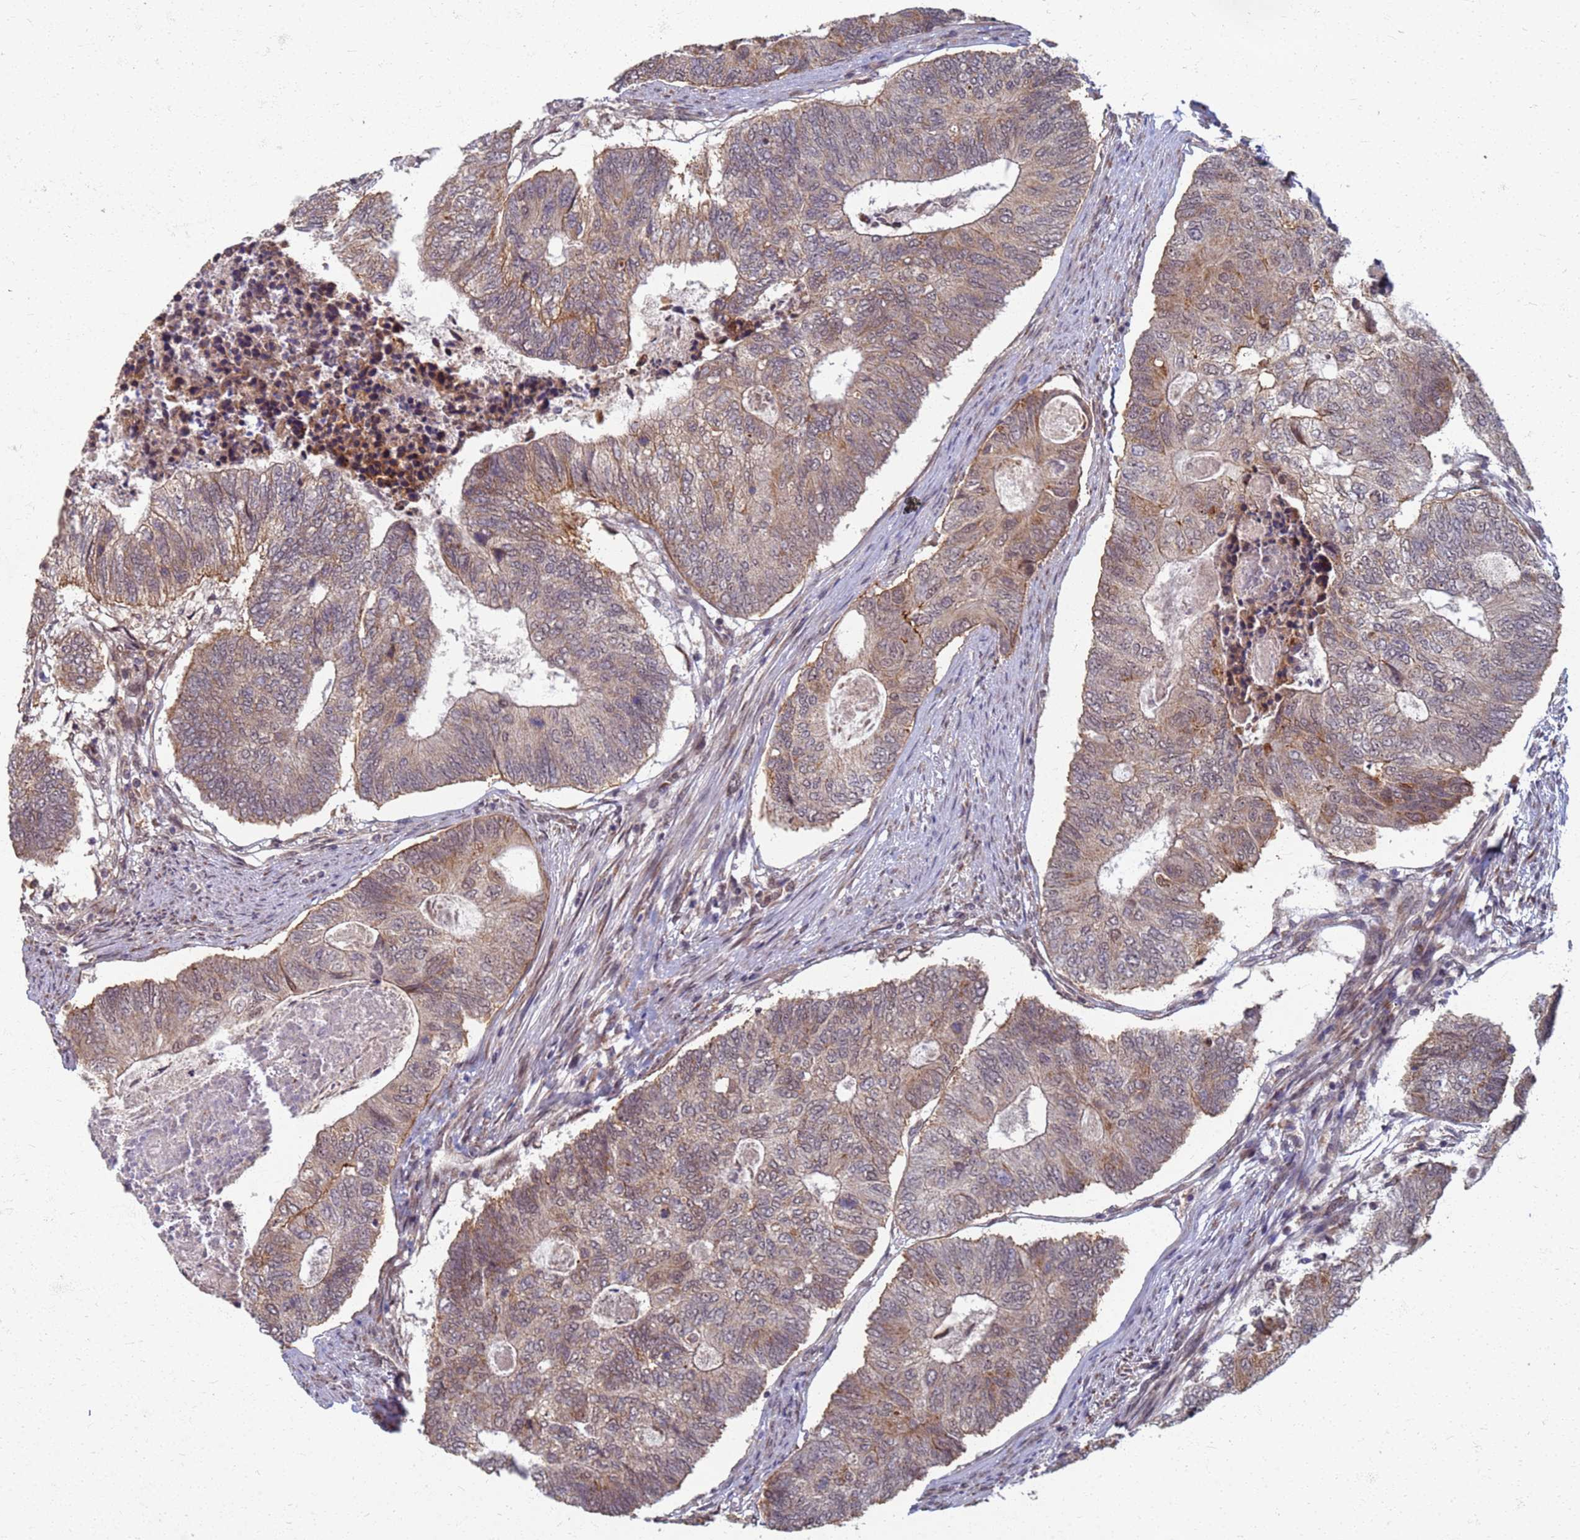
{"staining": {"intensity": "moderate", "quantity": "25%-75%", "location": "cytoplasmic/membranous"}, "tissue": "colorectal cancer", "cell_type": "Tumor cells", "image_type": "cancer", "snomed": [{"axis": "morphology", "description": "Adenocarcinoma, NOS"}, {"axis": "topography", "description": "Colon"}], "caption": "Immunohistochemistry of human colorectal cancer exhibits medium levels of moderate cytoplasmic/membranous positivity in approximately 25%-75% of tumor cells.", "gene": "ITGB4", "patient": {"sex": "female", "age": 67}}